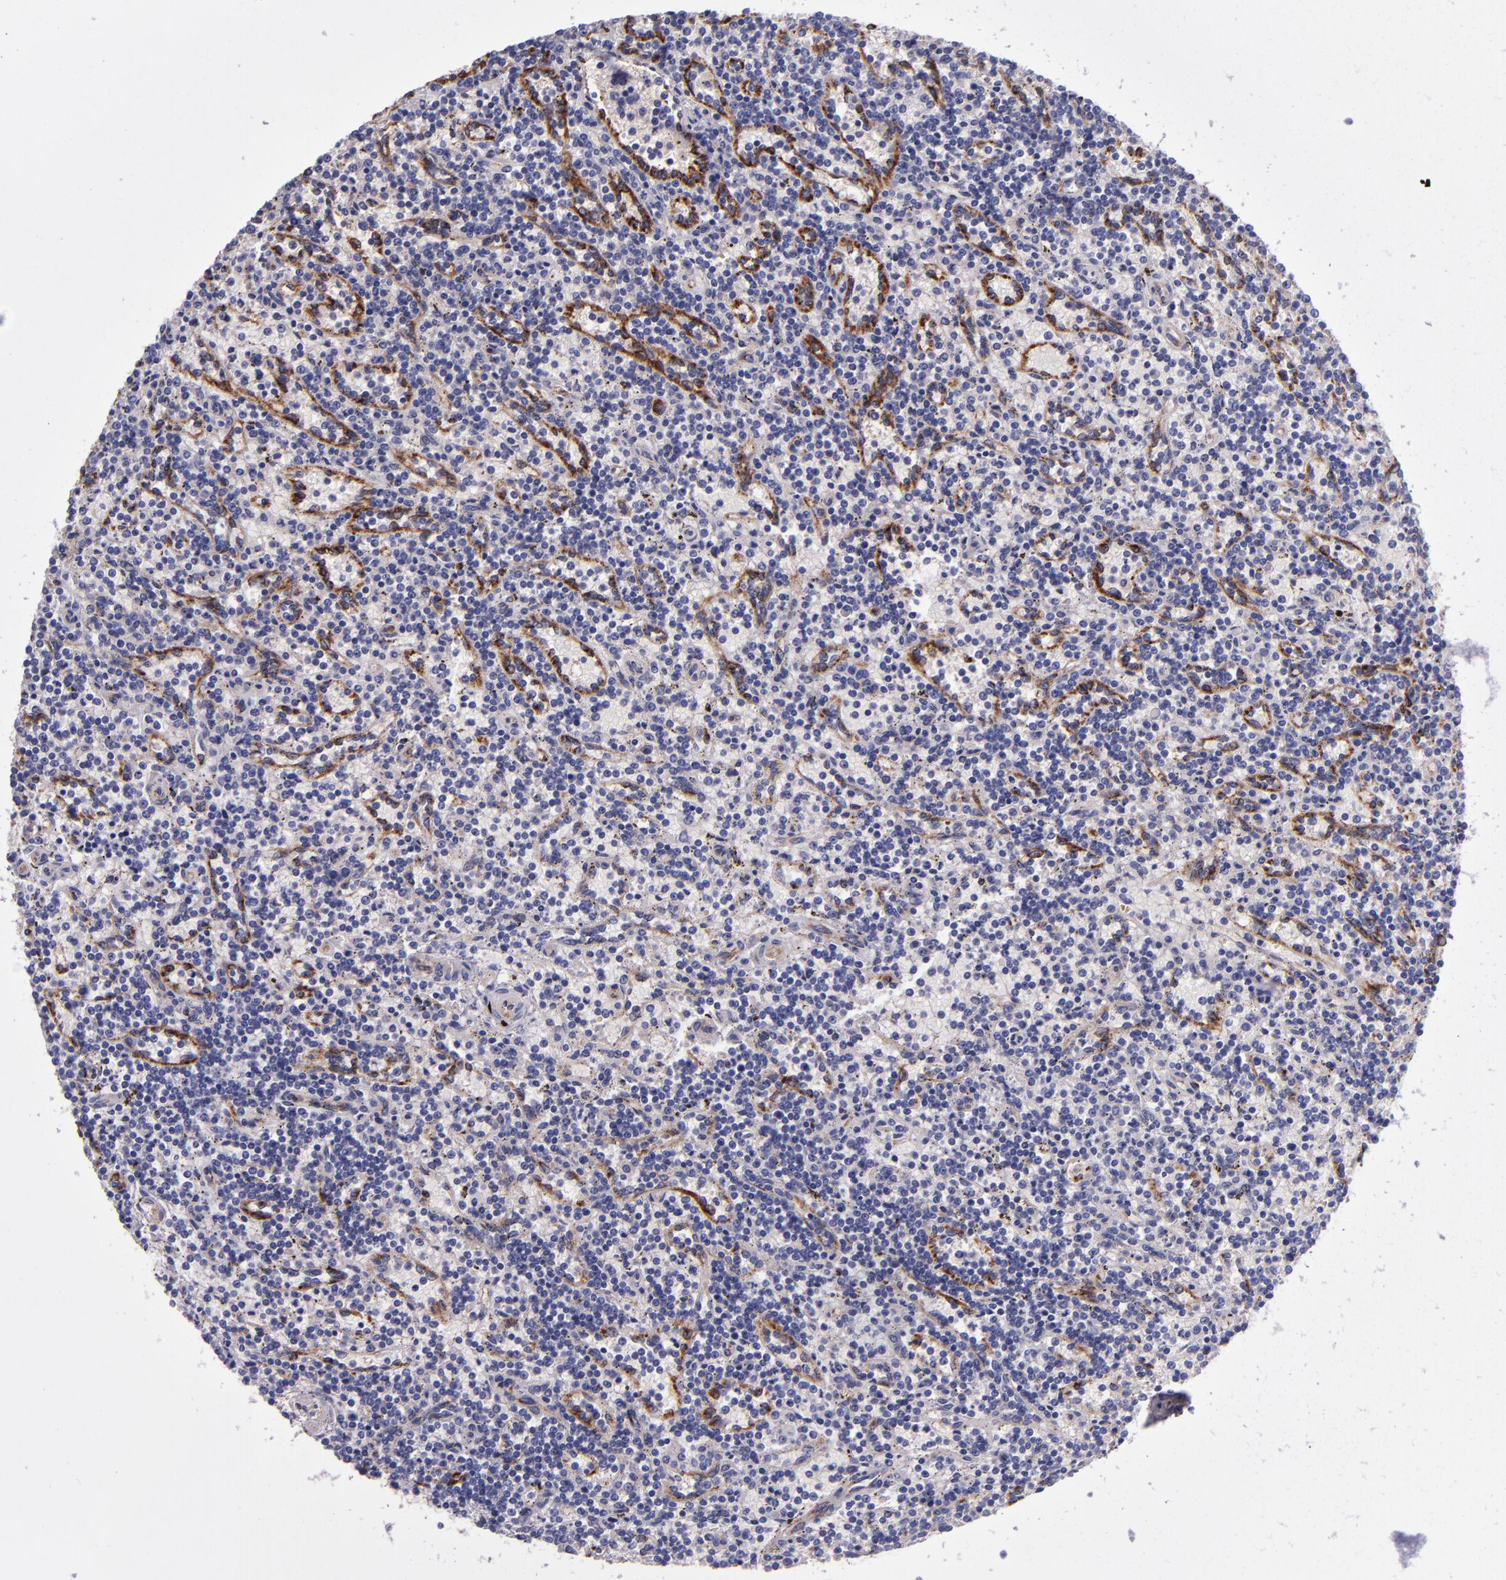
{"staining": {"intensity": "negative", "quantity": "none", "location": "none"}, "tissue": "lymphoma", "cell_type": "Tumor cells", "image_type": "cancer", "snomed": [{"axis": "morphology", "description": "Malignant lymphoma, non-Hodgkin's type, Low grade"}, {"axis": "topography", "description": "Spleen"}], "caption": "This histopathology image is of lymphoma stained with IHC to label a protein in brown with the nuclei are counter-stained blue. There is no positivity in tumor cells.", "gene": "CLEC3B", "patient": {"sex": "male", "age": 73}}